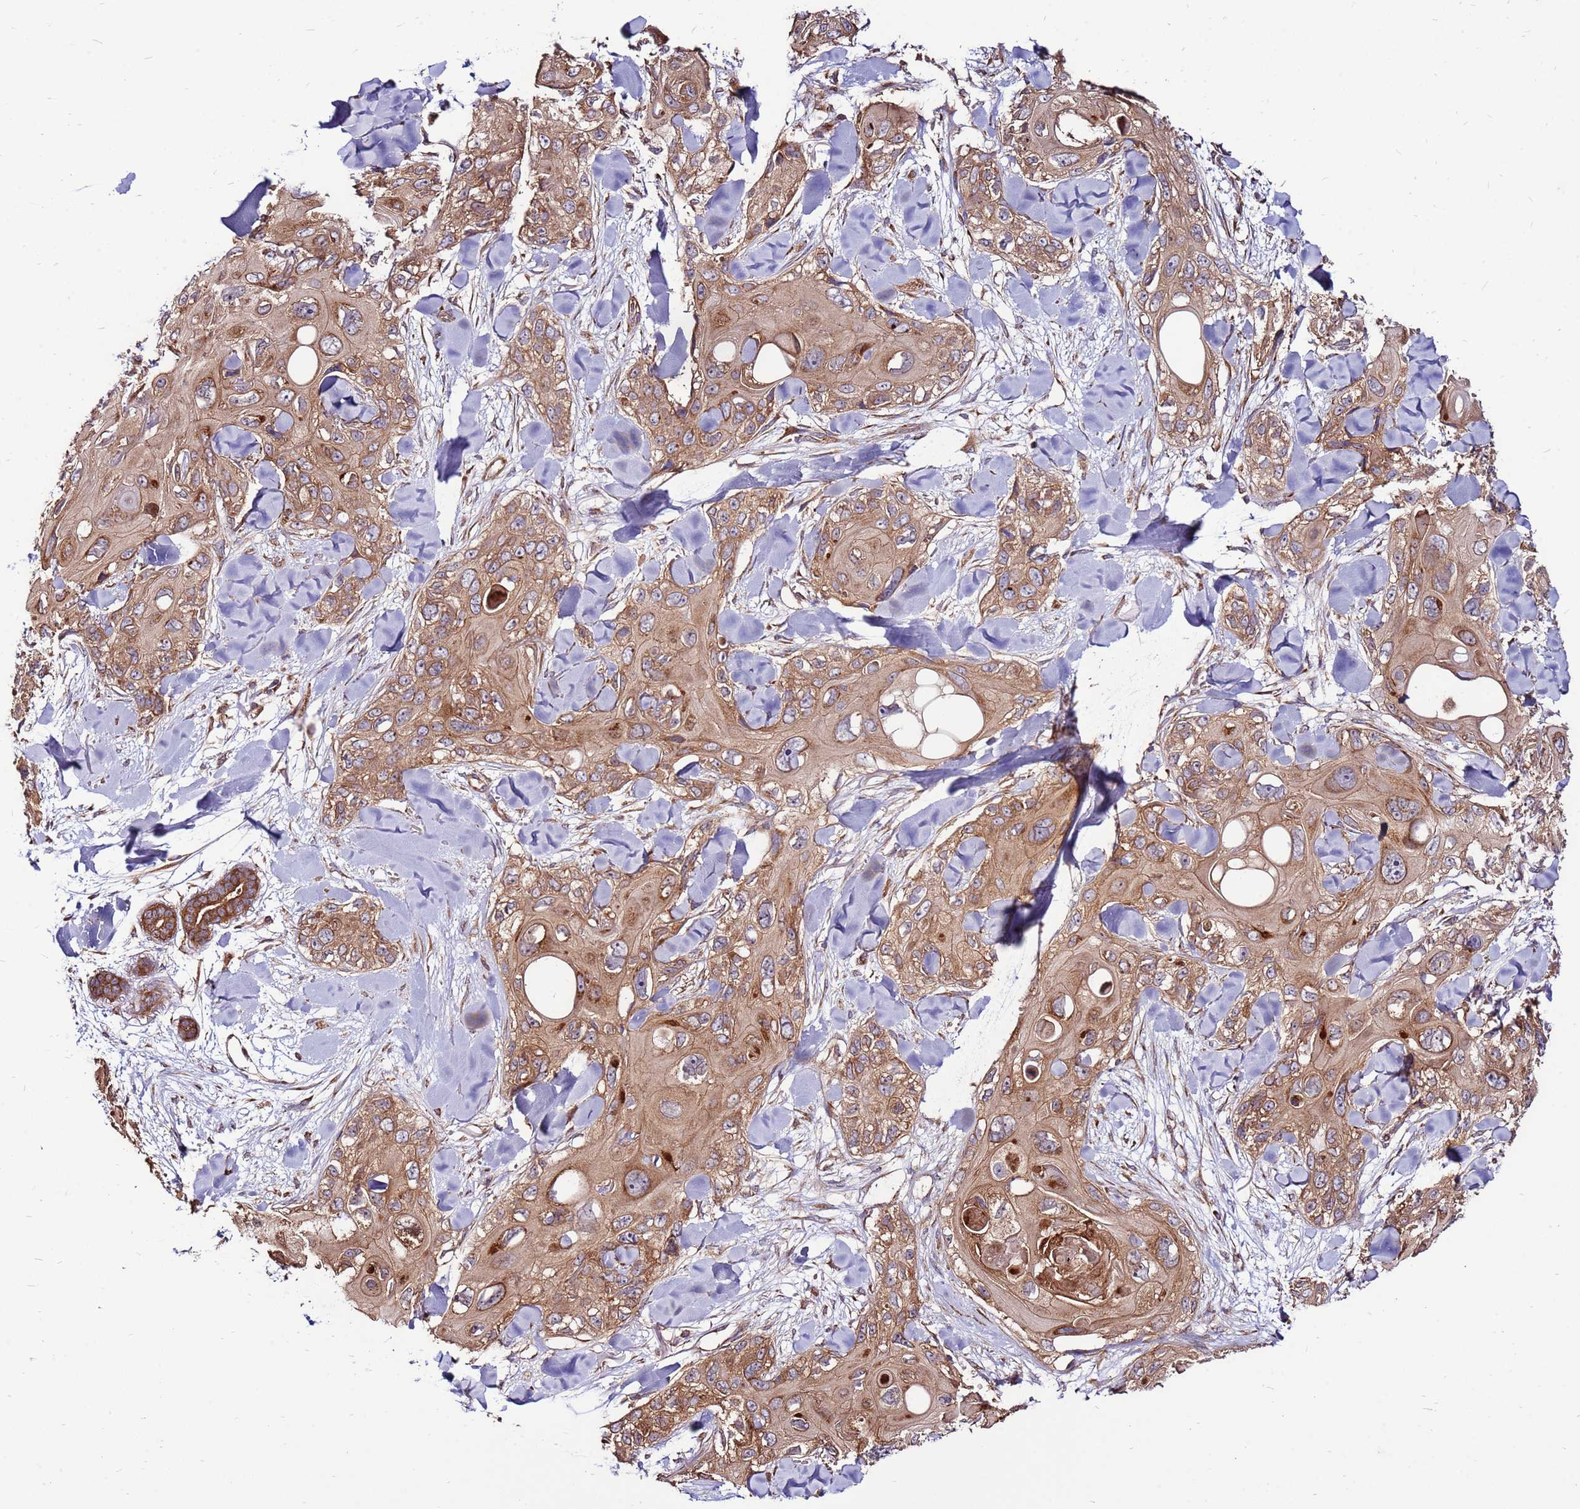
{"staining": {"intensity": "moderate", "quantity": ">75%", "location": "cytoplasmic/membranous"}, "tissue": "skin cancer", "cell_type": "Tumor cells", "image_type": "cancer", "snomed": [{"axis": "morphology", "description": "Normal tissue, NOS"}, {"axis": "morphology", "description": "Squamous cell carcinoma, NOS"}, {"axis": "topography", "description": "Skin"}], "caption": "Immunohistochemistry histopathology image of human skin cancer stained for a protein (brown), which reveals medium levels of moderate cytoplasmic/membranous positivity in about >75% of tumor cells.", "gene": "SLC44A5", "patient": {"sex": "male", "age": 72}}